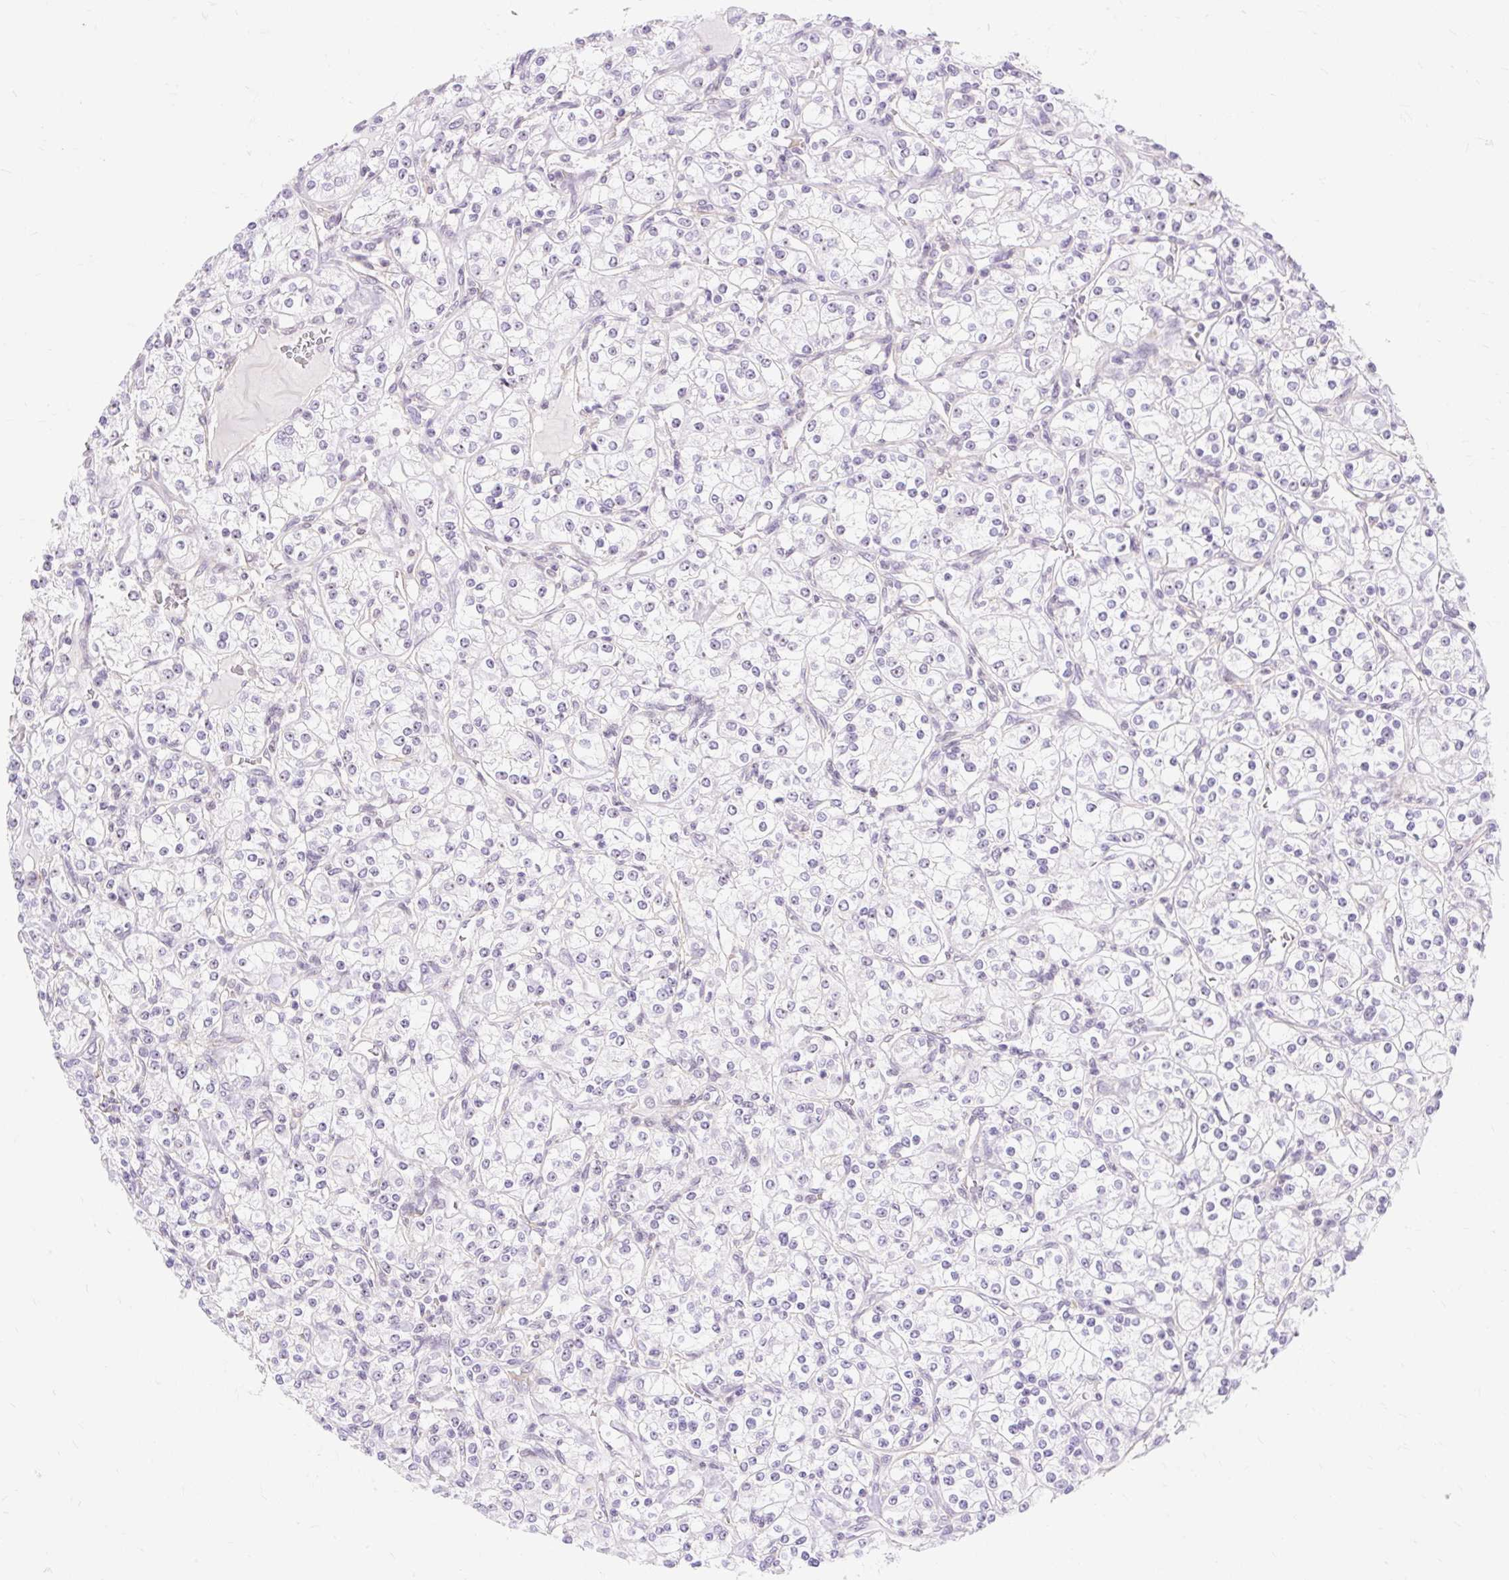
{"staining": {"intensity": "weak", "quantity": "<25%", "location": "nuclear"}, "tissue": "renal cancer", "cell_type": "Tumor cells", "image_type": "cancer", "snomed": [{"axis": "morphology", "description": "Adenocarcinoma, NOS"}, {"axis": "topography", "description": "Kidney"}], "caption": "Immunohistochemistry (IHC) of human renal adenocarcinoma displays no expression in tumor cells. (Stains: DAB immunohistochemistry (IHC) with hematoxylin counter stain, Microscopy: brightfield microscopy at high magnification).", "gene": "OBP2A", "patient": {"sex": "male", "age": 77}}